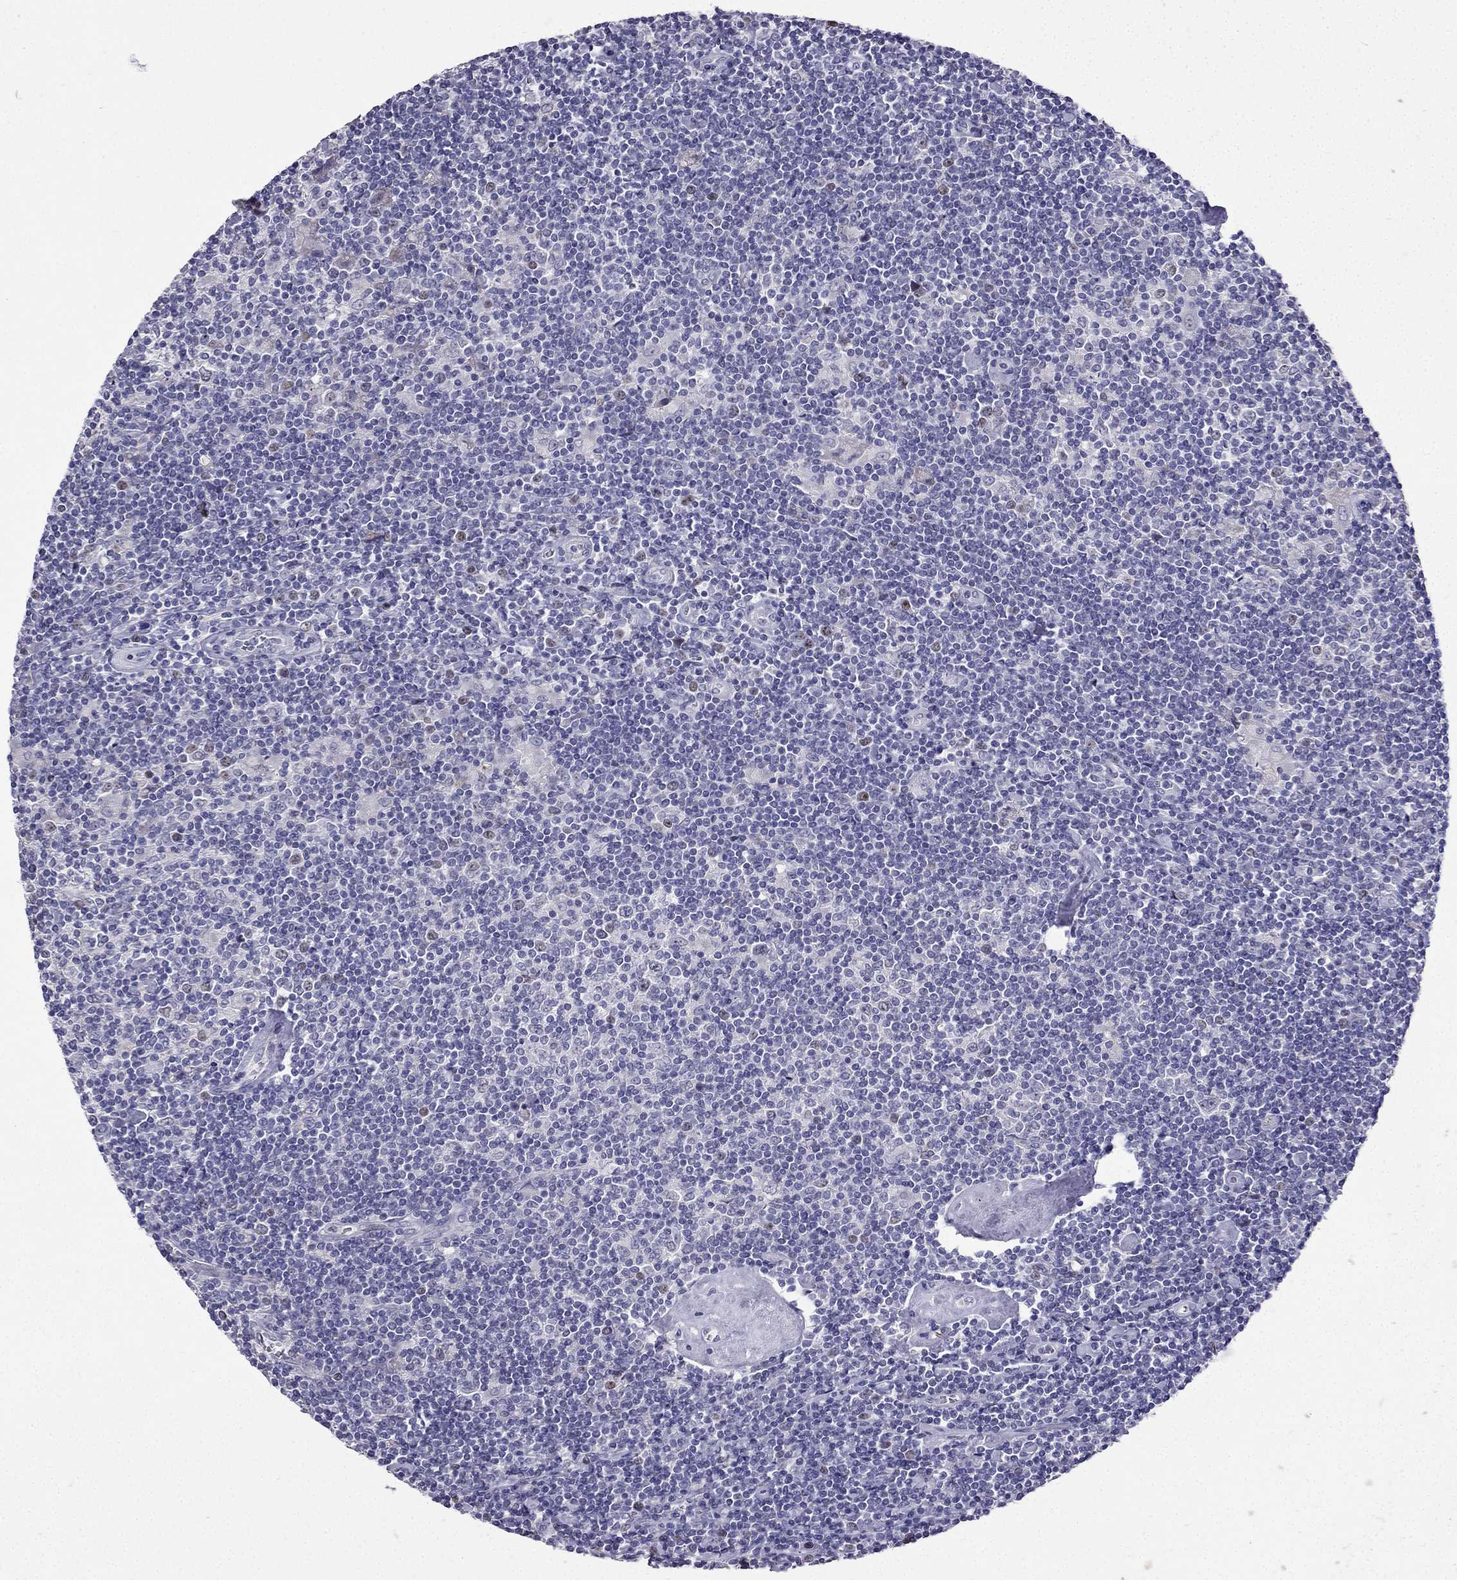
{"staining": {"intensity": "negative", "quantity": "none", "location": "none"}, "tissue": "lymphoma", "cell_type": "Tumor cells", "image_type": "cancer", "snomed": [{"axis": "morphology", "description": "Hodgkin's disease, NOS"}, {"axis": "topography", "description": "Lymph node"}], "caption": "IHC micrograph of lymphoma stained for a protein (brown), which displays no expression in tumor cells.", "gene": "UHRF1", "patient": {"sex": "male", "age": 40}}